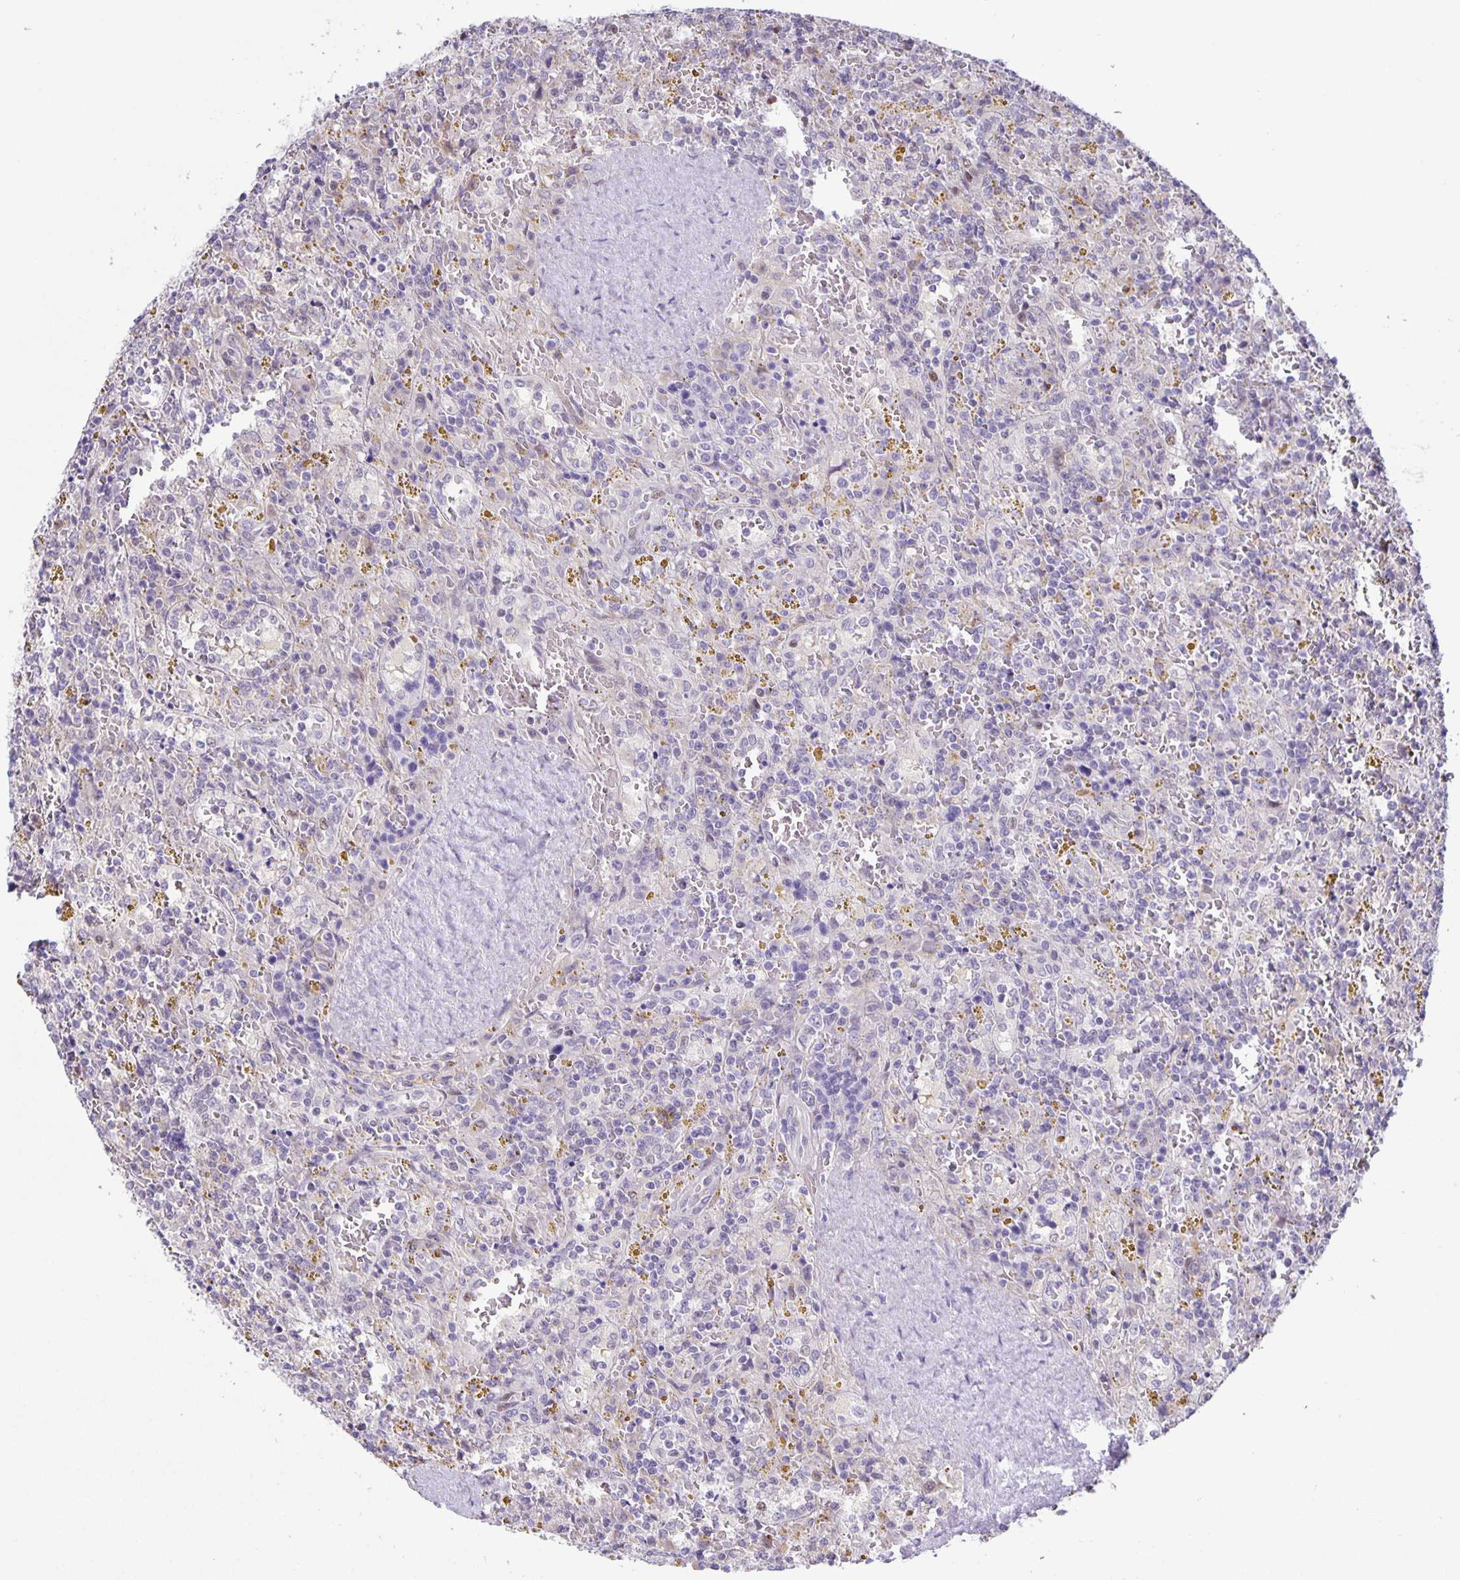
{"staining": {"intensity": "negative", "quantity": "none", "location": "none"}, "tissue": "lymphoma", "cell_type": "Tumor cells", "image_type": "cancer", "snomed": [{"axis": "morphology", "description": "Malignant lymphoma, non-Hodgkin's type, Low grade"}, {"axis": "topography", "description": "Spleen"}], "caption": "IHC histopathology image of neoplastic tissue: lymphoma stained with DAB displays no significant protein expression in tumor cells. The staining was performed using DAB to visualize the protein expression in brown, while the nuclei were stained in blue with hematoxylin (Magnification: 20x).", "gene": "MAPK12", "patient": {"sex": "female", "age": 65}}